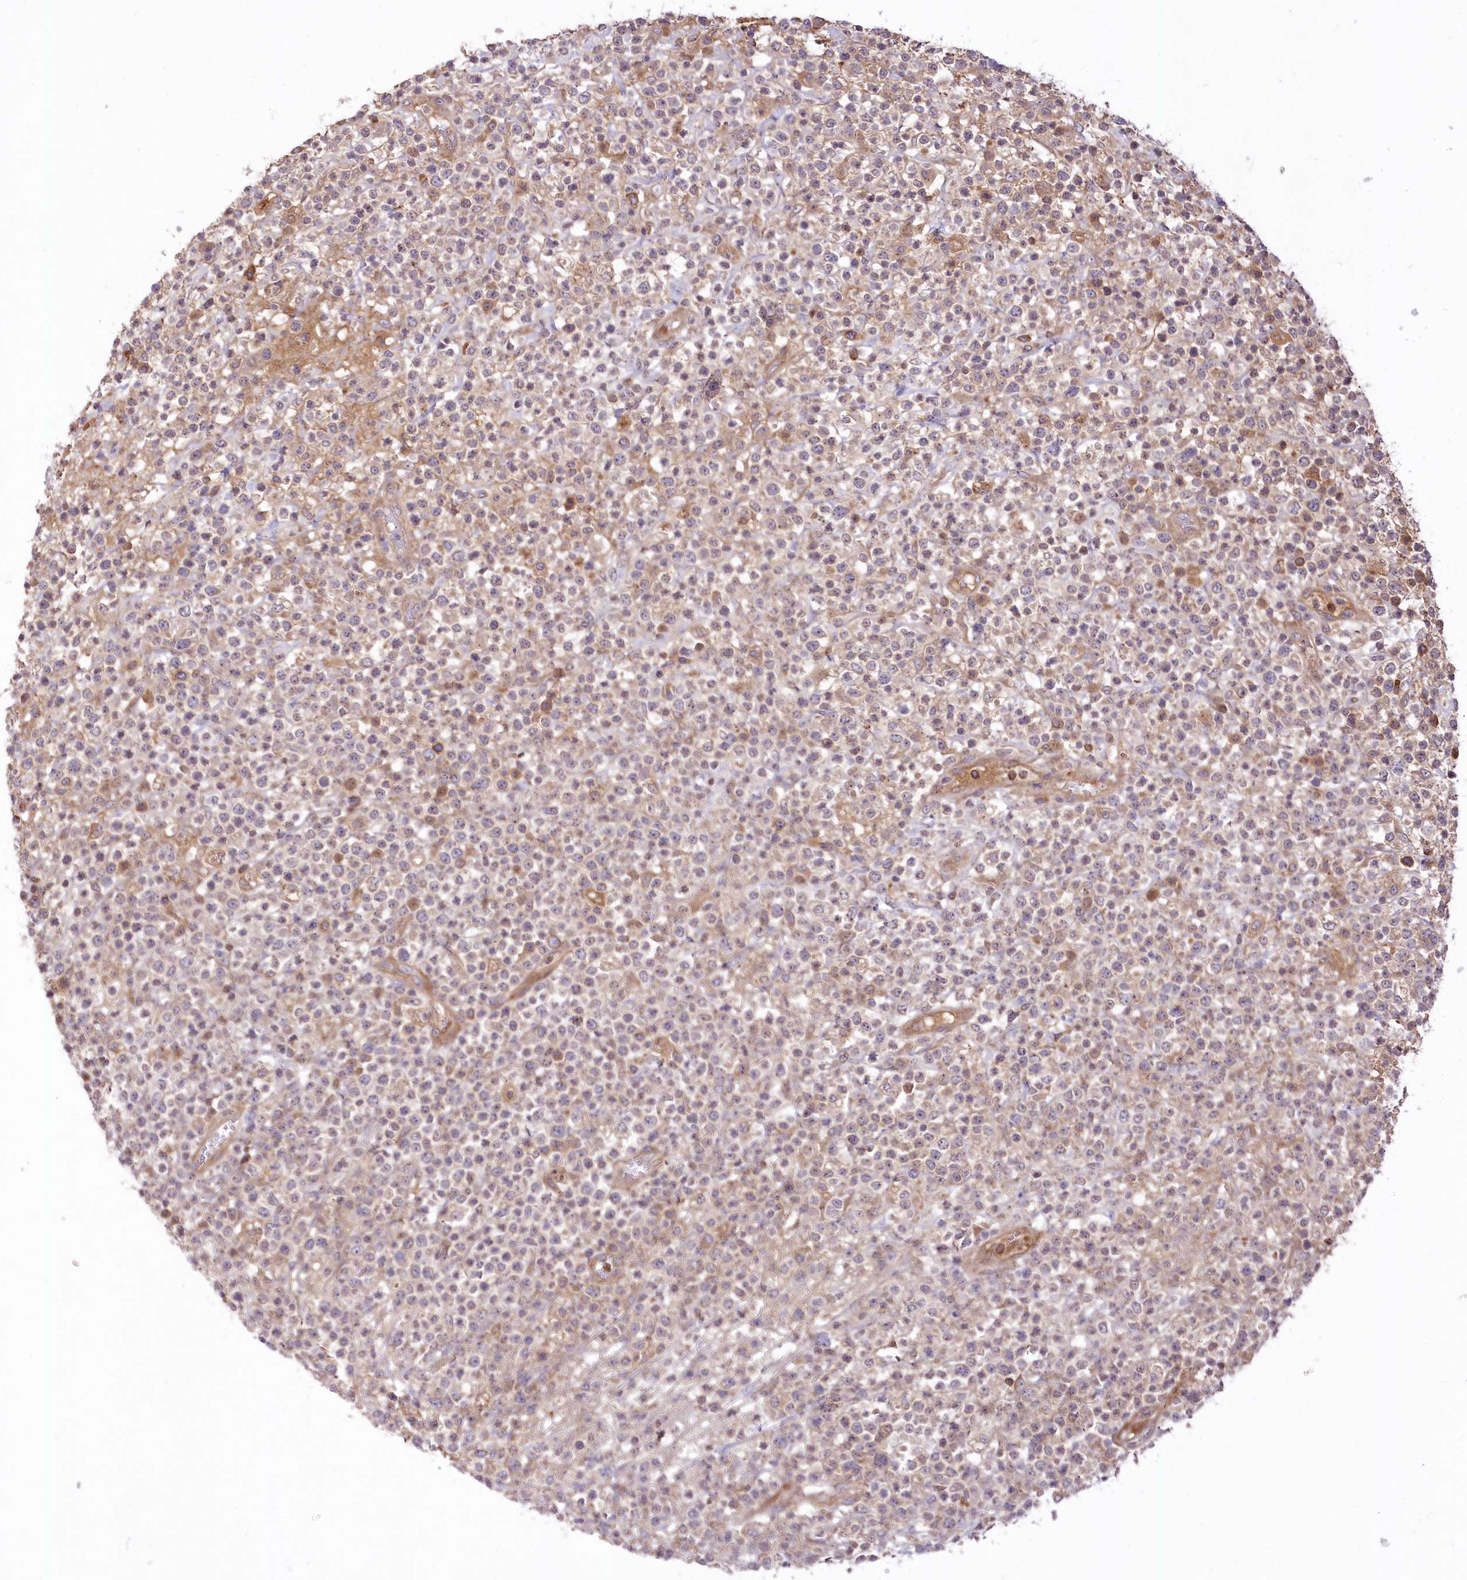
{"staining": {"intensity": "weak", "quantity": "25%-75%", "location": "cytoplasmic/membranous"}, "tissue": "lymphoma", "cell_type": "Tumor cells", "image_type": "cancer", "snomed": [{"axis": "morphology", "description": "Malignant lymphoma, non-Hodgkin's type, High grade"}, {"axis": "topography", "description": "Colon"}], "caption": "The micrograph shows a brown stain indicating the presence of a protein in the cytoplasmic/membranous of tumor cells in malignant lymphoma, non-Hodgkin's type (high-grade).", "gene": "PSTK", "patient": {"sex": "female", "age": 53}}